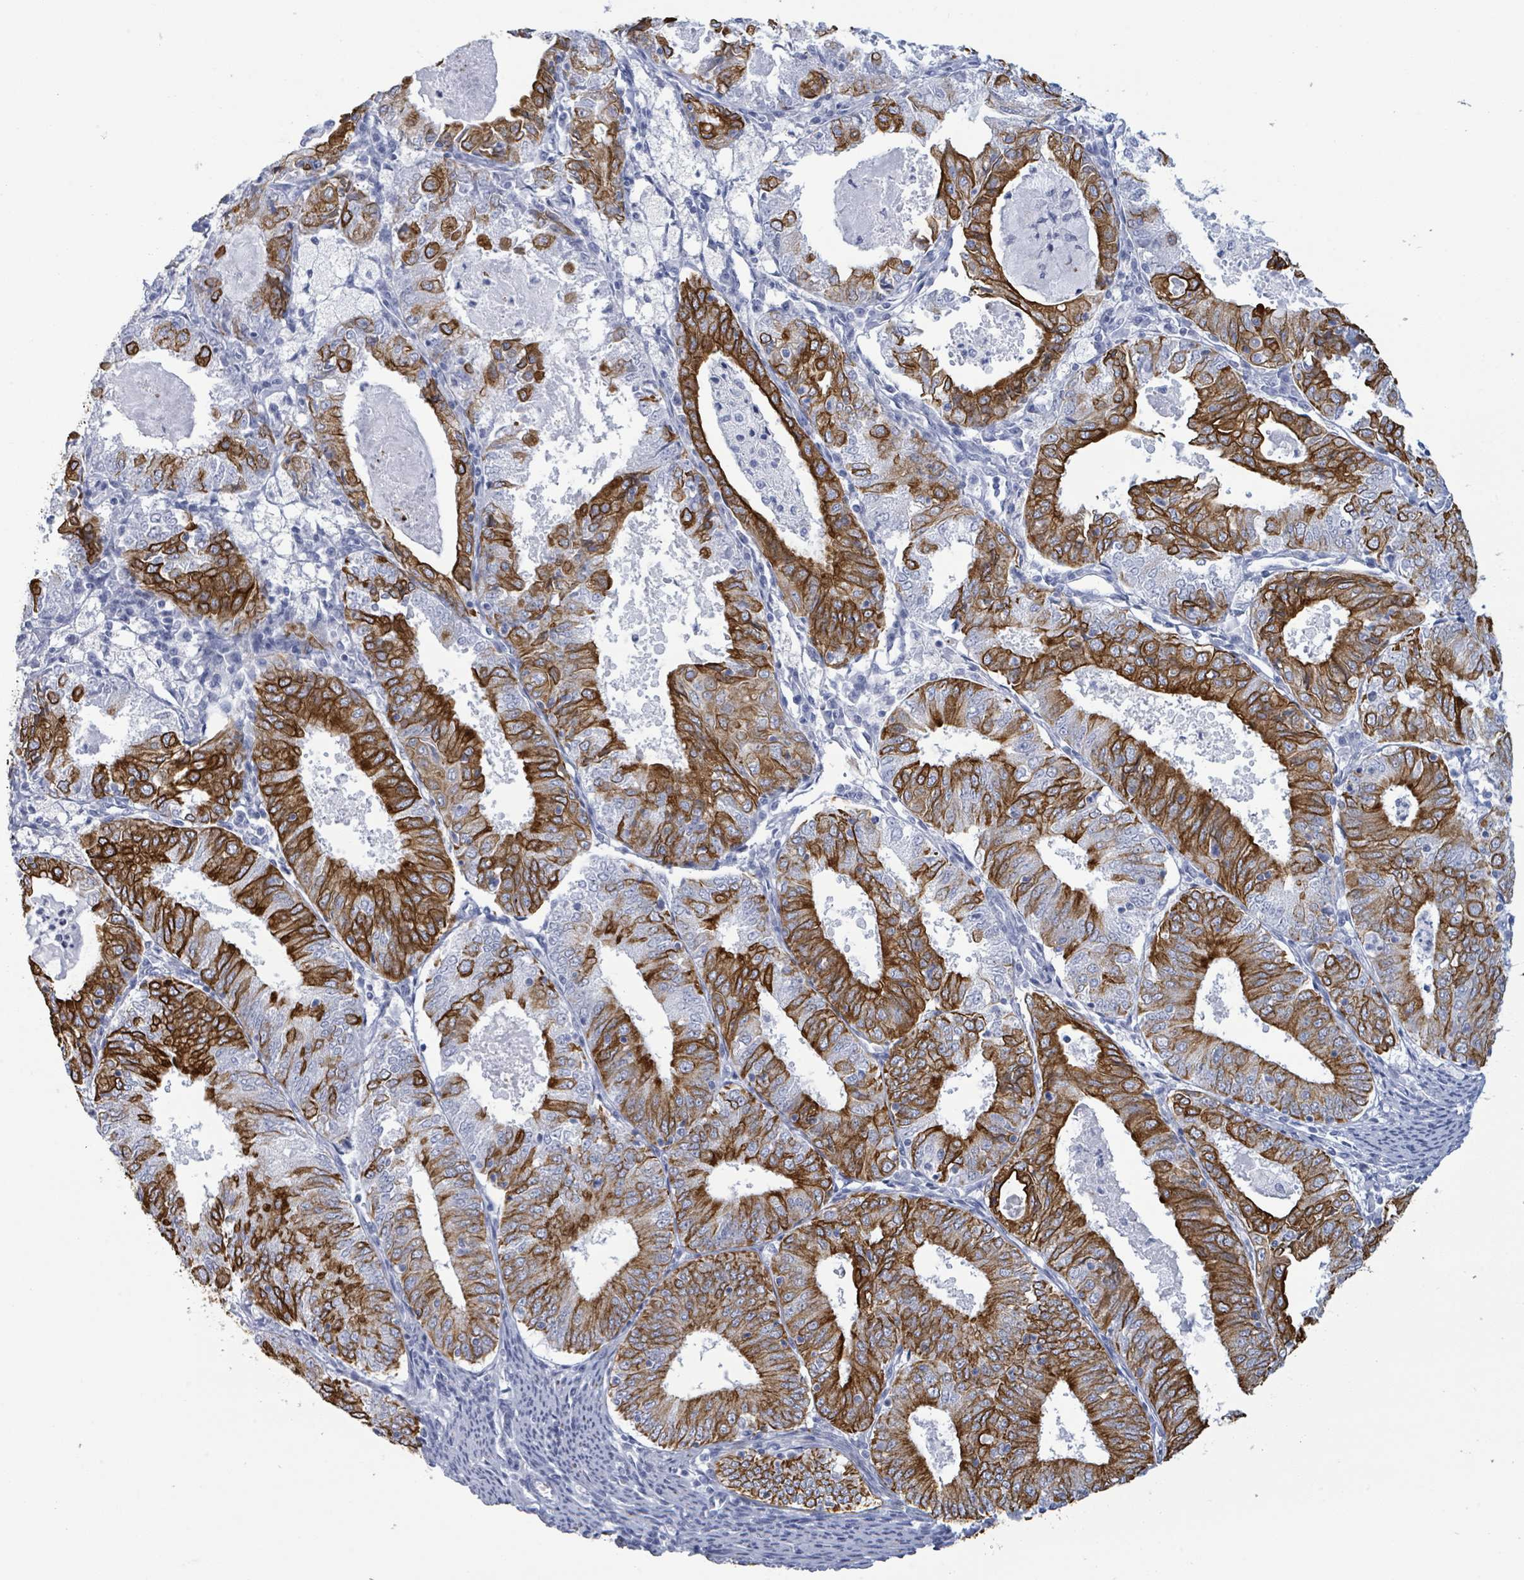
{"staining": {"intensity": "strong", "quantity": ">75%", "location": "cytoplasmic/membranous"}, "tissue": "endometrial cancer", "cell_type": "Tumor cells", "image_type": "cancer", "snomed": [{"axis": "morphology", "description": "Adenocarcinoma, NOS"}, {"axis": "topography", "description": "Endometrium"}], "caption": "Endometrial cancer (adenocarcinoma) was stained to show a protein in brown. There is high levels of strong cytoplasmic/membranous expression in about >75% of tumor cells. Immunohistochemistry (ihc) stains the protein in brown and the nuclei are stained blue.", "gene": "KRT8", "patient": {"sex": "female", "age": 57}}